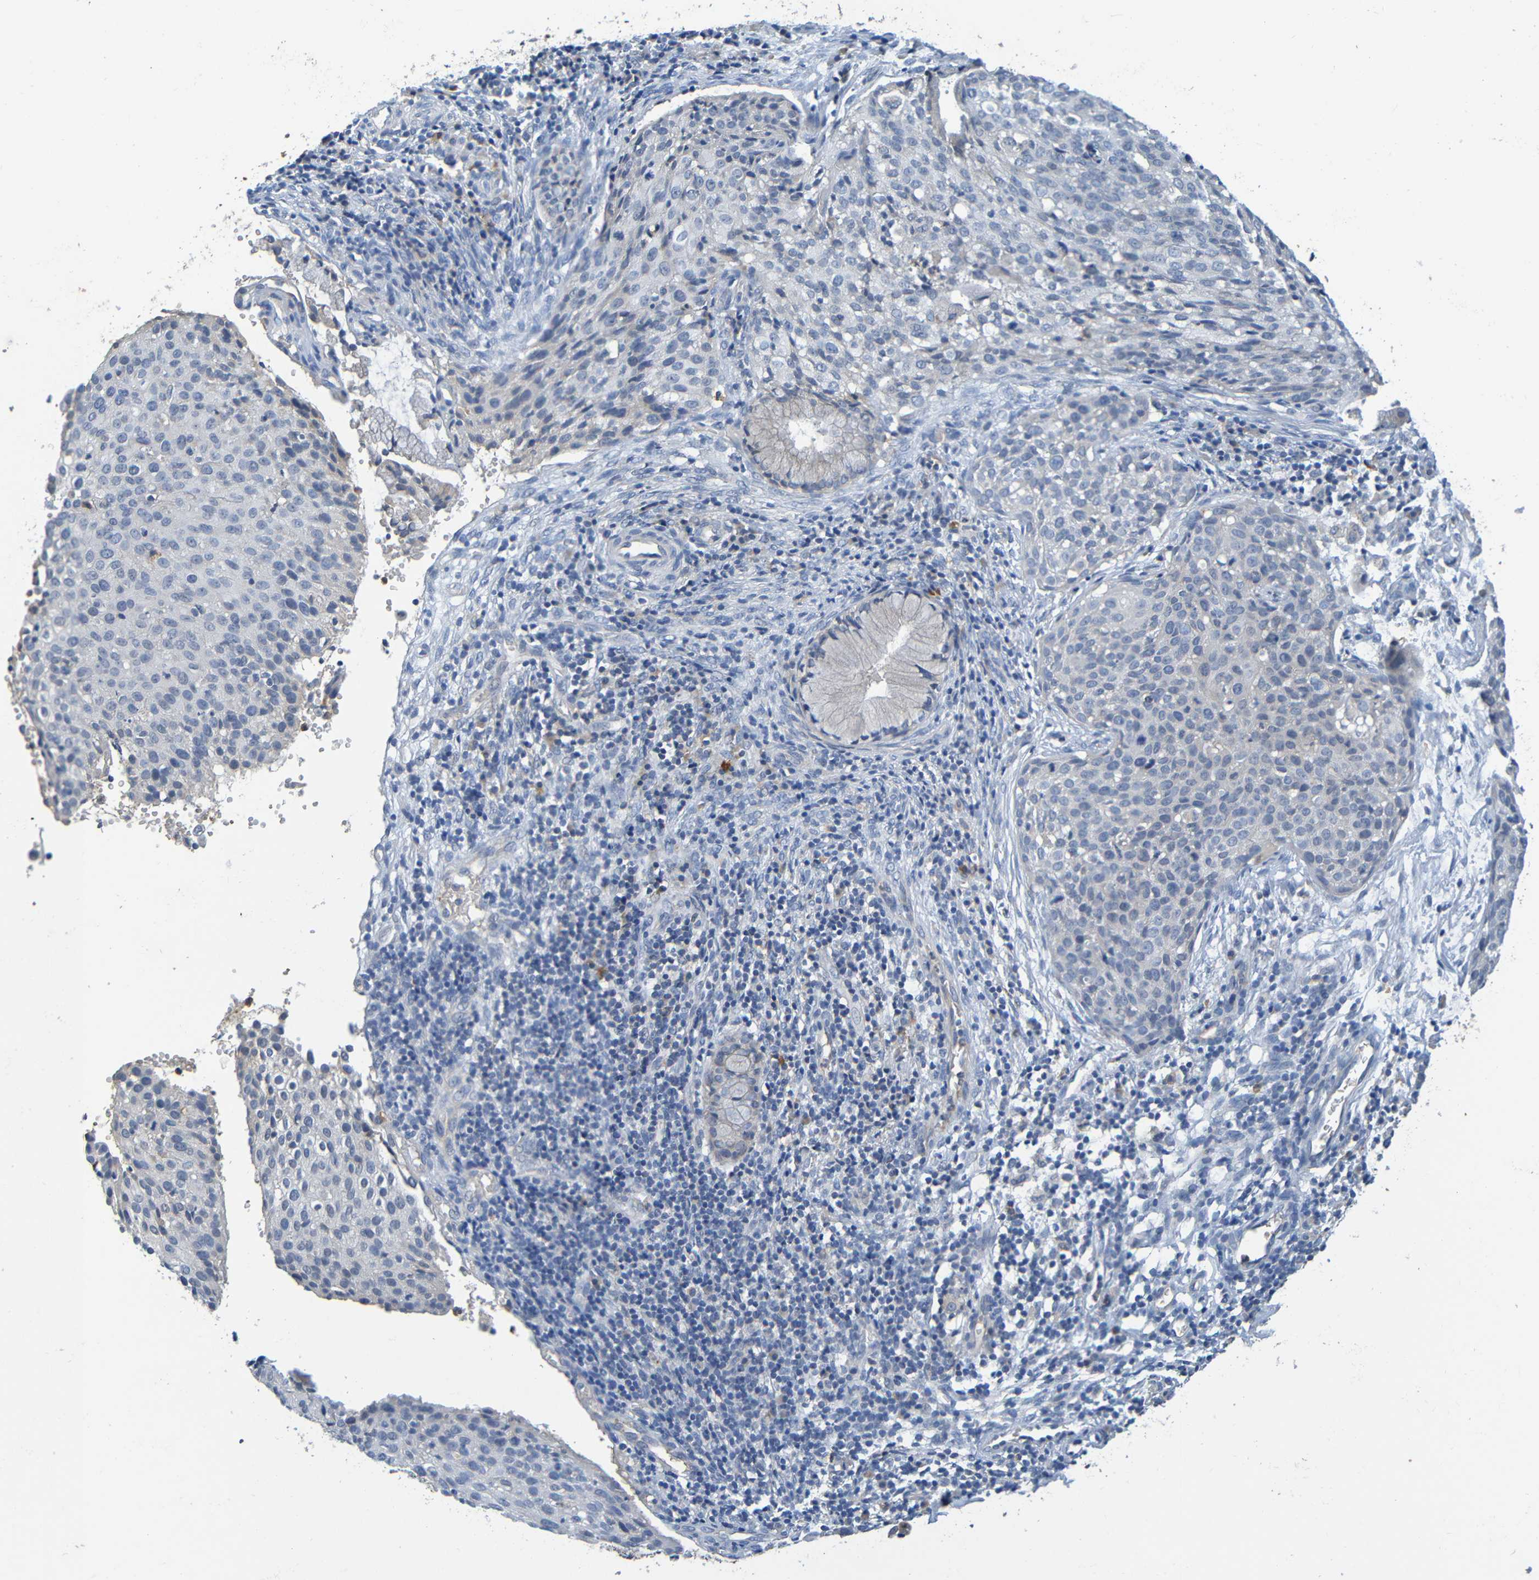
{"staining": {"intensity": "negative", "quantity": "none", "location": "none"}, "tissue": "cervical cancer", "cell_type": "Tumor cells", "image_type": "cancer", "snomed": [{"axis": "morphology", "description": "Squamous cell carcinoma, NOS"}, {"axis": "topography", "description": "Cervix"}], "caption": "The photomicrograph displays no significant expression in tumor cells of cervical cancer.", "gene": "C1QA", "patient": {"sex": "female", "age": 38}}